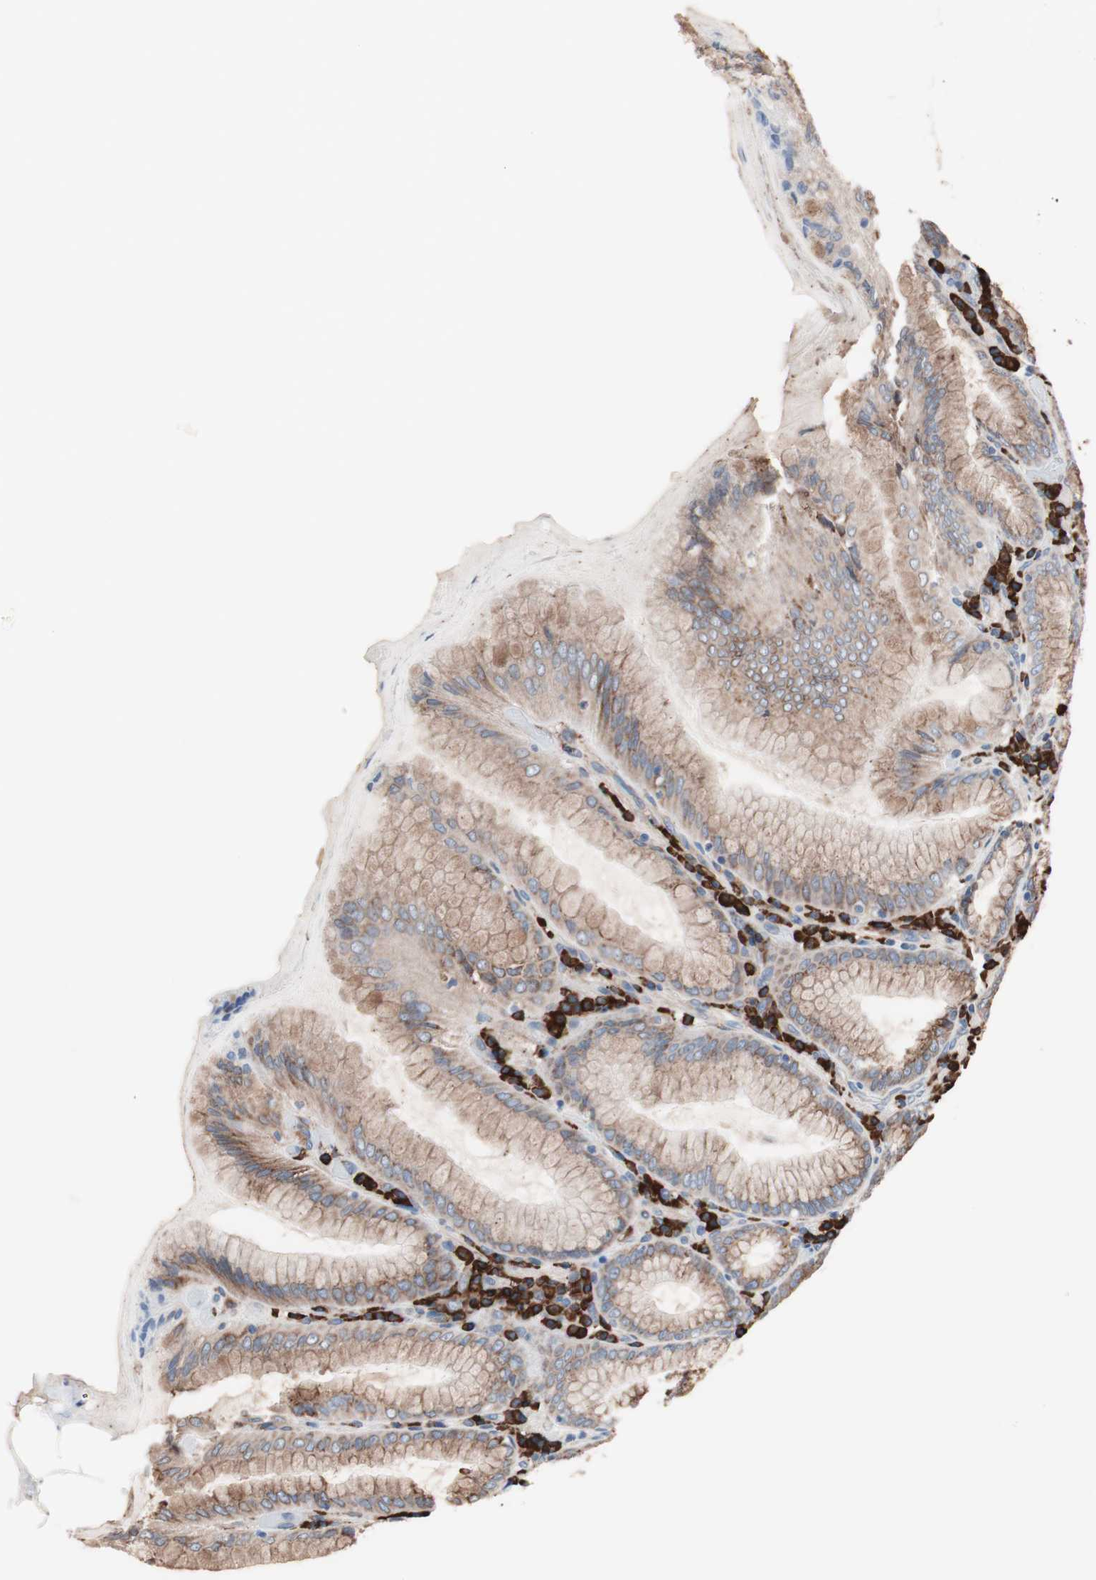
{"staining": {"intensity": "strong", "quantity": ">75%", "location": "cytoplasmic/membranous"}, "tissue": "stomach", "cell_type": "Glandular cells", "image_type": "normal", "snomed": [{"axis": "morphology", "description": "Normal tissue, NOS"}, {"axis": "topography", "description": "Stomach, lower"}], "caption": "DAB (3,3'-diaminobenzidine) immunohistochemical staining of benign stomach reveals strong cytoplasmic/membranous protein positivity in about >75% of glandular cells. (DAB IHC with brightfield microscopy, high magnification).", "gene": "SLC27A4", "patient": {"sex": "female", "age": 76}}